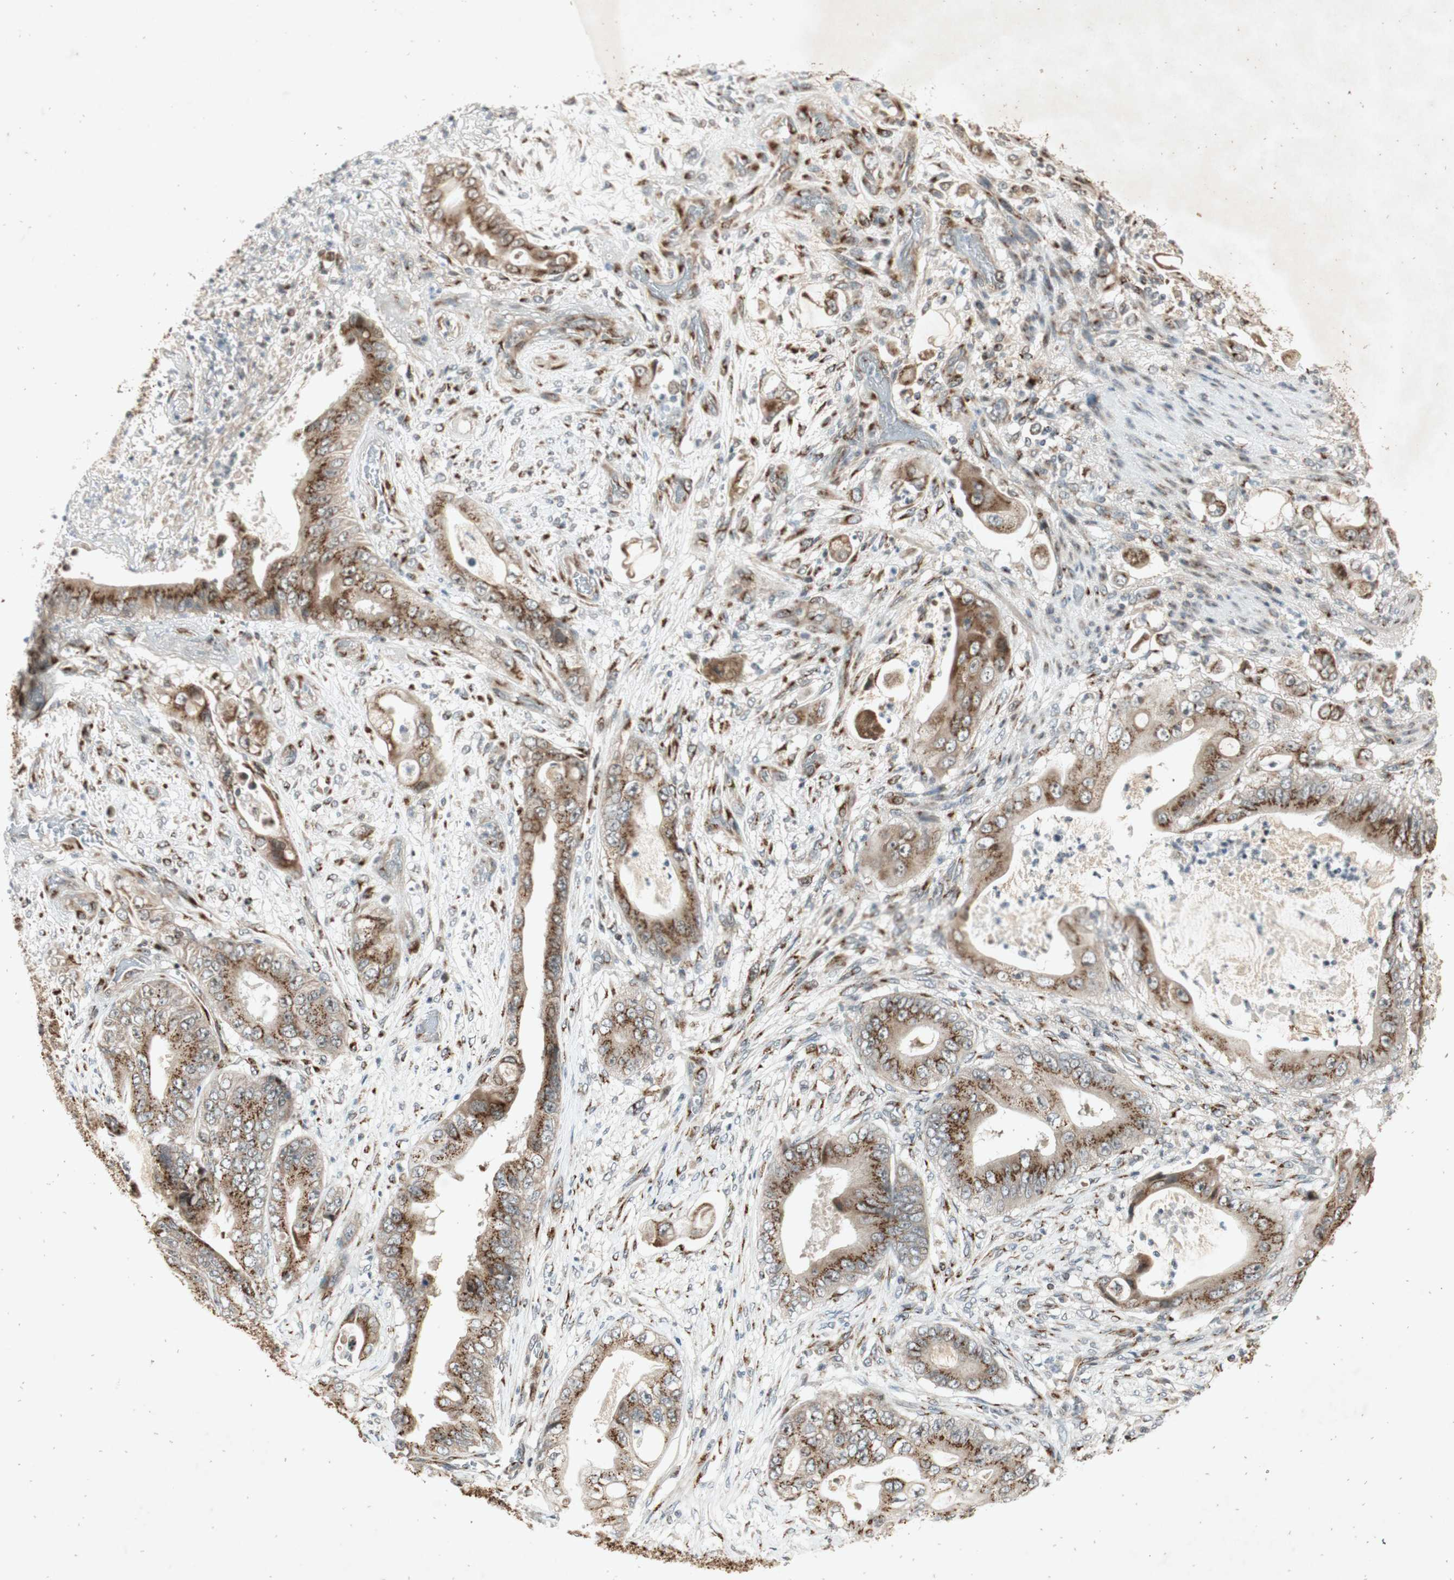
{"staining": {"intensity": "moderate", "quantity": ">75%", "location": "cytoplasmic/membranous"}, "tissue": "stomach cancer", "cell_type": "Tumor cells", "image_type": "cancer", "snomed": [{"axis": "morphology", "description": "Adenocarcinoma, NOS"}, {"axis": "topography", "description": "Stomach"}], "caption": "A brown stain highlights moderate cytoplasmic/membranous staining of a protein in human adenocarcinoma (stomach) tumor cells.", "gene": "NEO1", "patient": {"sex": "female", "age": 73}}